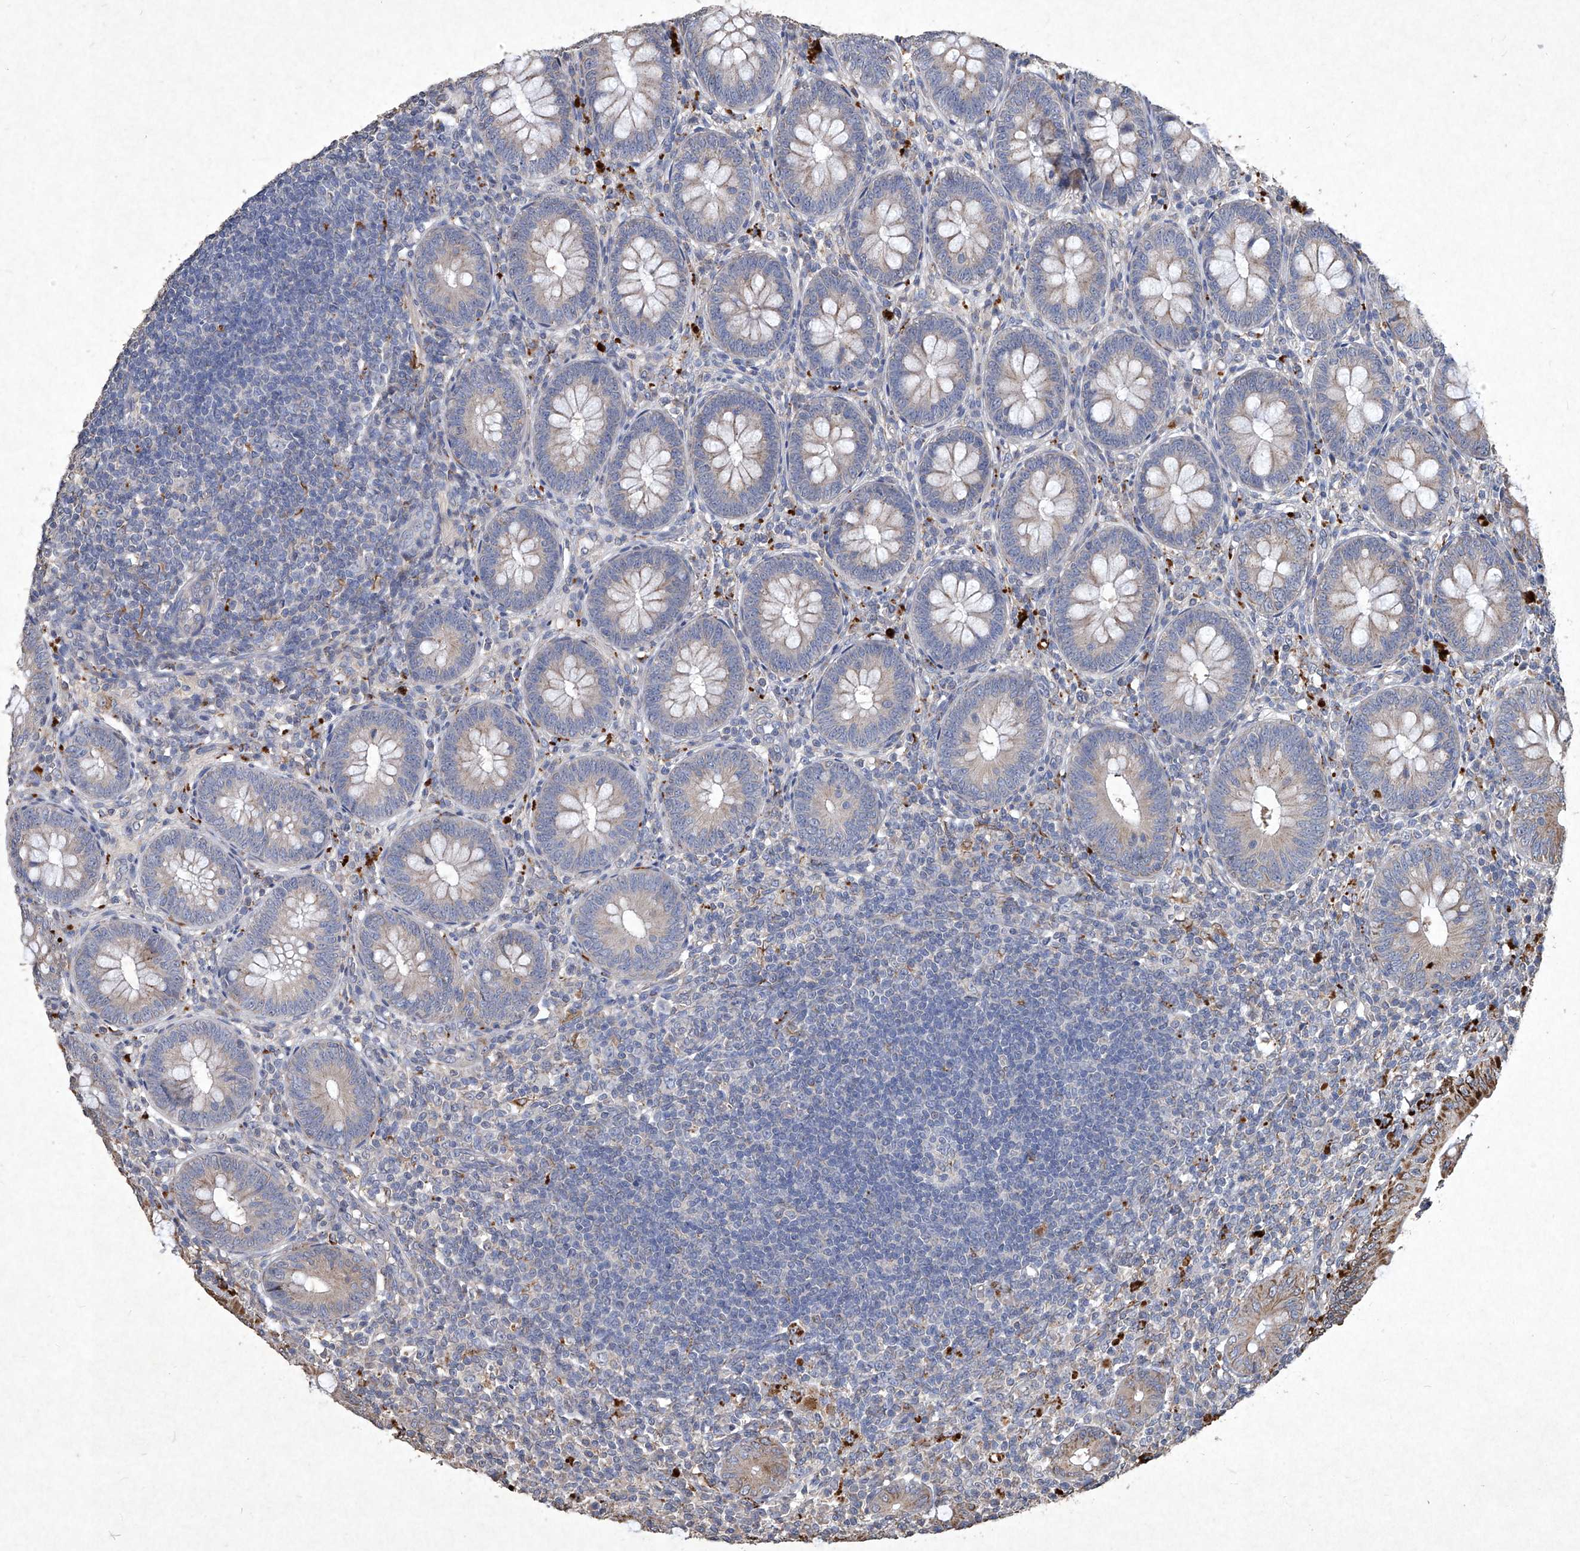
{"staining": {"intensity": "moderate", "quantity": "25%-75%", "location": "cytoplasmic/membranous"}, "tissue": "appendix", "cell_type": "Glandular cells", "image_type": "normal", "snomed": [{"axis": "morphology", "description": "Normal tissue, NOS"}, {"axis": "topography", "description": "Appendix"}], "caption": "Immunohistochemical staining of benign appendix reveals 25%-75% levels of moderate cytoplasmic/membranous protein staining in approximately 25%-75% of glandular cells.", "gene": "MED16", "patient": {"sex": "male", "age": 14}}